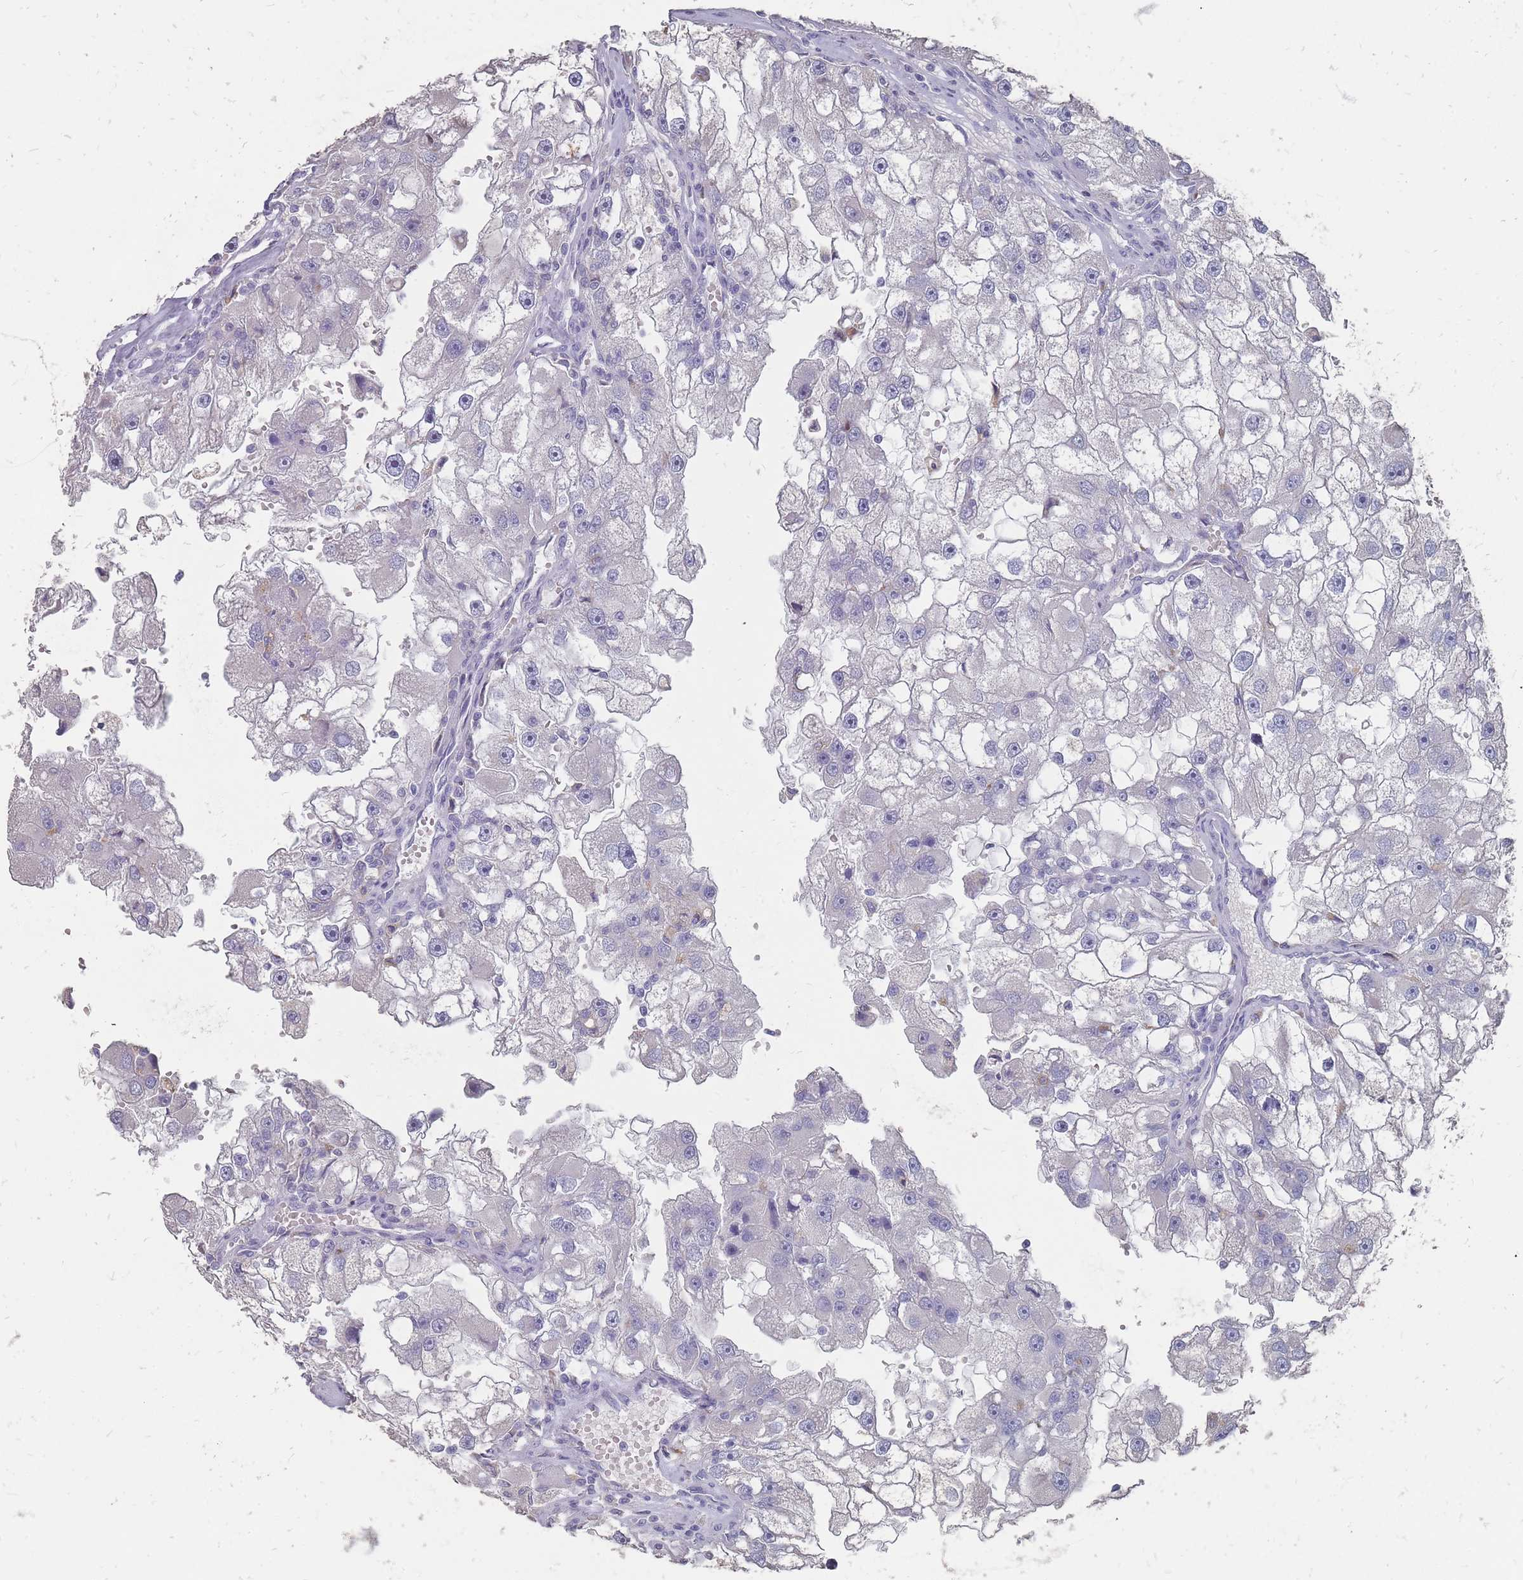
{"staining": {"intensity": "negative", "quantity": "none", "location": "none"}, "tissue": "renal cancer", "cell_type": "Tumor cells", "image_type": "cancer", "snomed": [{"axis": "morphology", "description": "Adenocarcinoma, NOS"}, {"axis": "topography", "description": "Kidney"}], "caption": "Immunohistochemistry of adenocarcinoma (renal) shows no staining in tumor cells.", "gene": "OTULINL", "patient": {"sex": "male", "age": 63}}